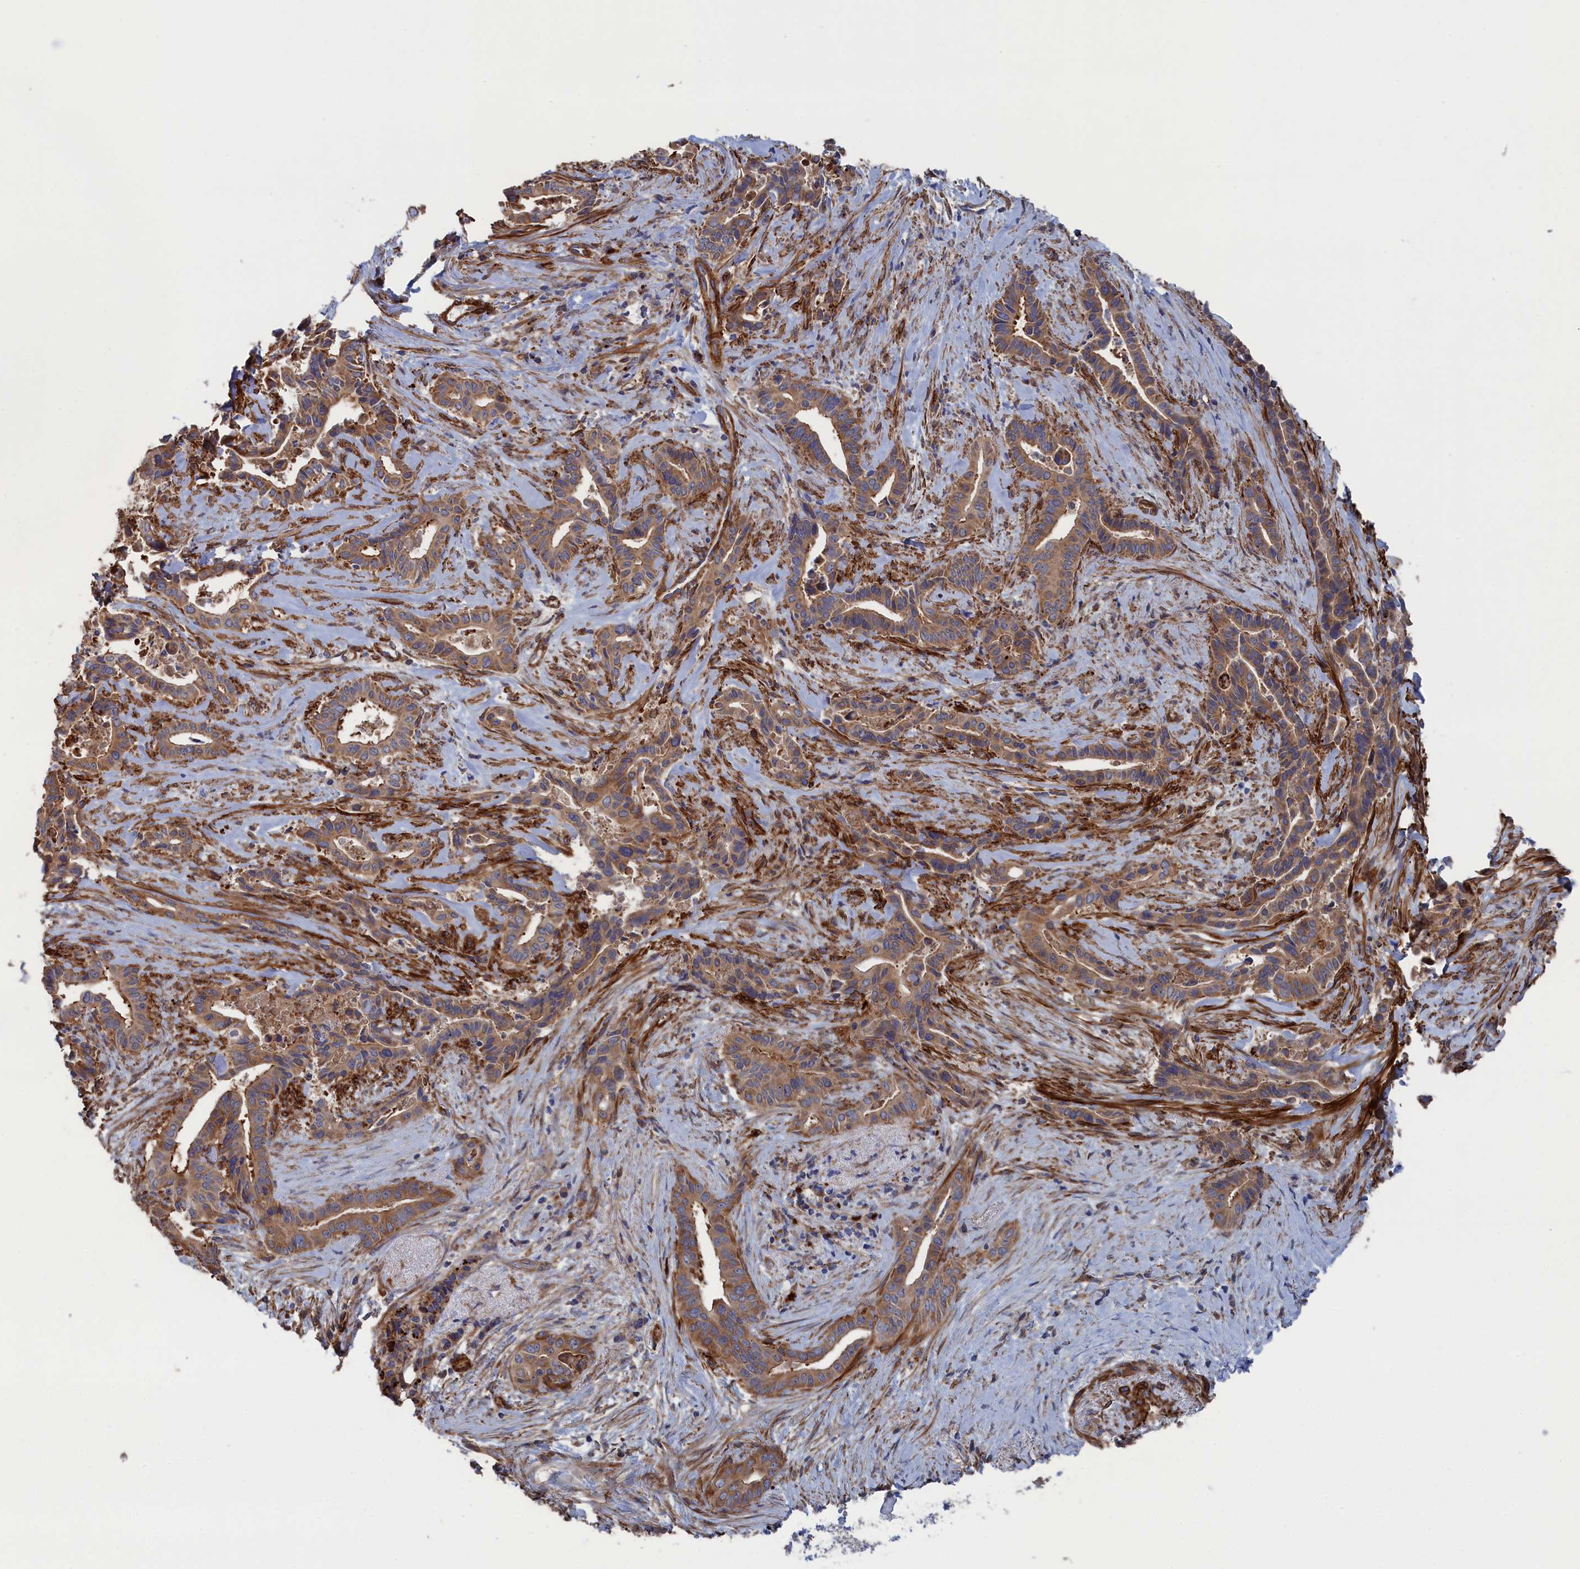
{"staining": {"intensity": "moderate", "quantity": ">75%", "location": "cytoplasmic/membranous"}, "tissue": "pancreatic cancer", "cell_type": "Tumor cells", "image_type": "cancer", "snomed": [{"axis": "morphology", "description": "Adenocarcinoma, NOS"}, {"axis": "topography", "description": "Pancreas"}], "caption": "This image shows immunohistochemistry staining of human pancreatic cancer (adenocarcinoma), with medium moderate cytoplasmic/membranous expression in about >75% of tumor cells.", "gene": "FILIP1L", "patient": {"sex": "female", "age": 77}}